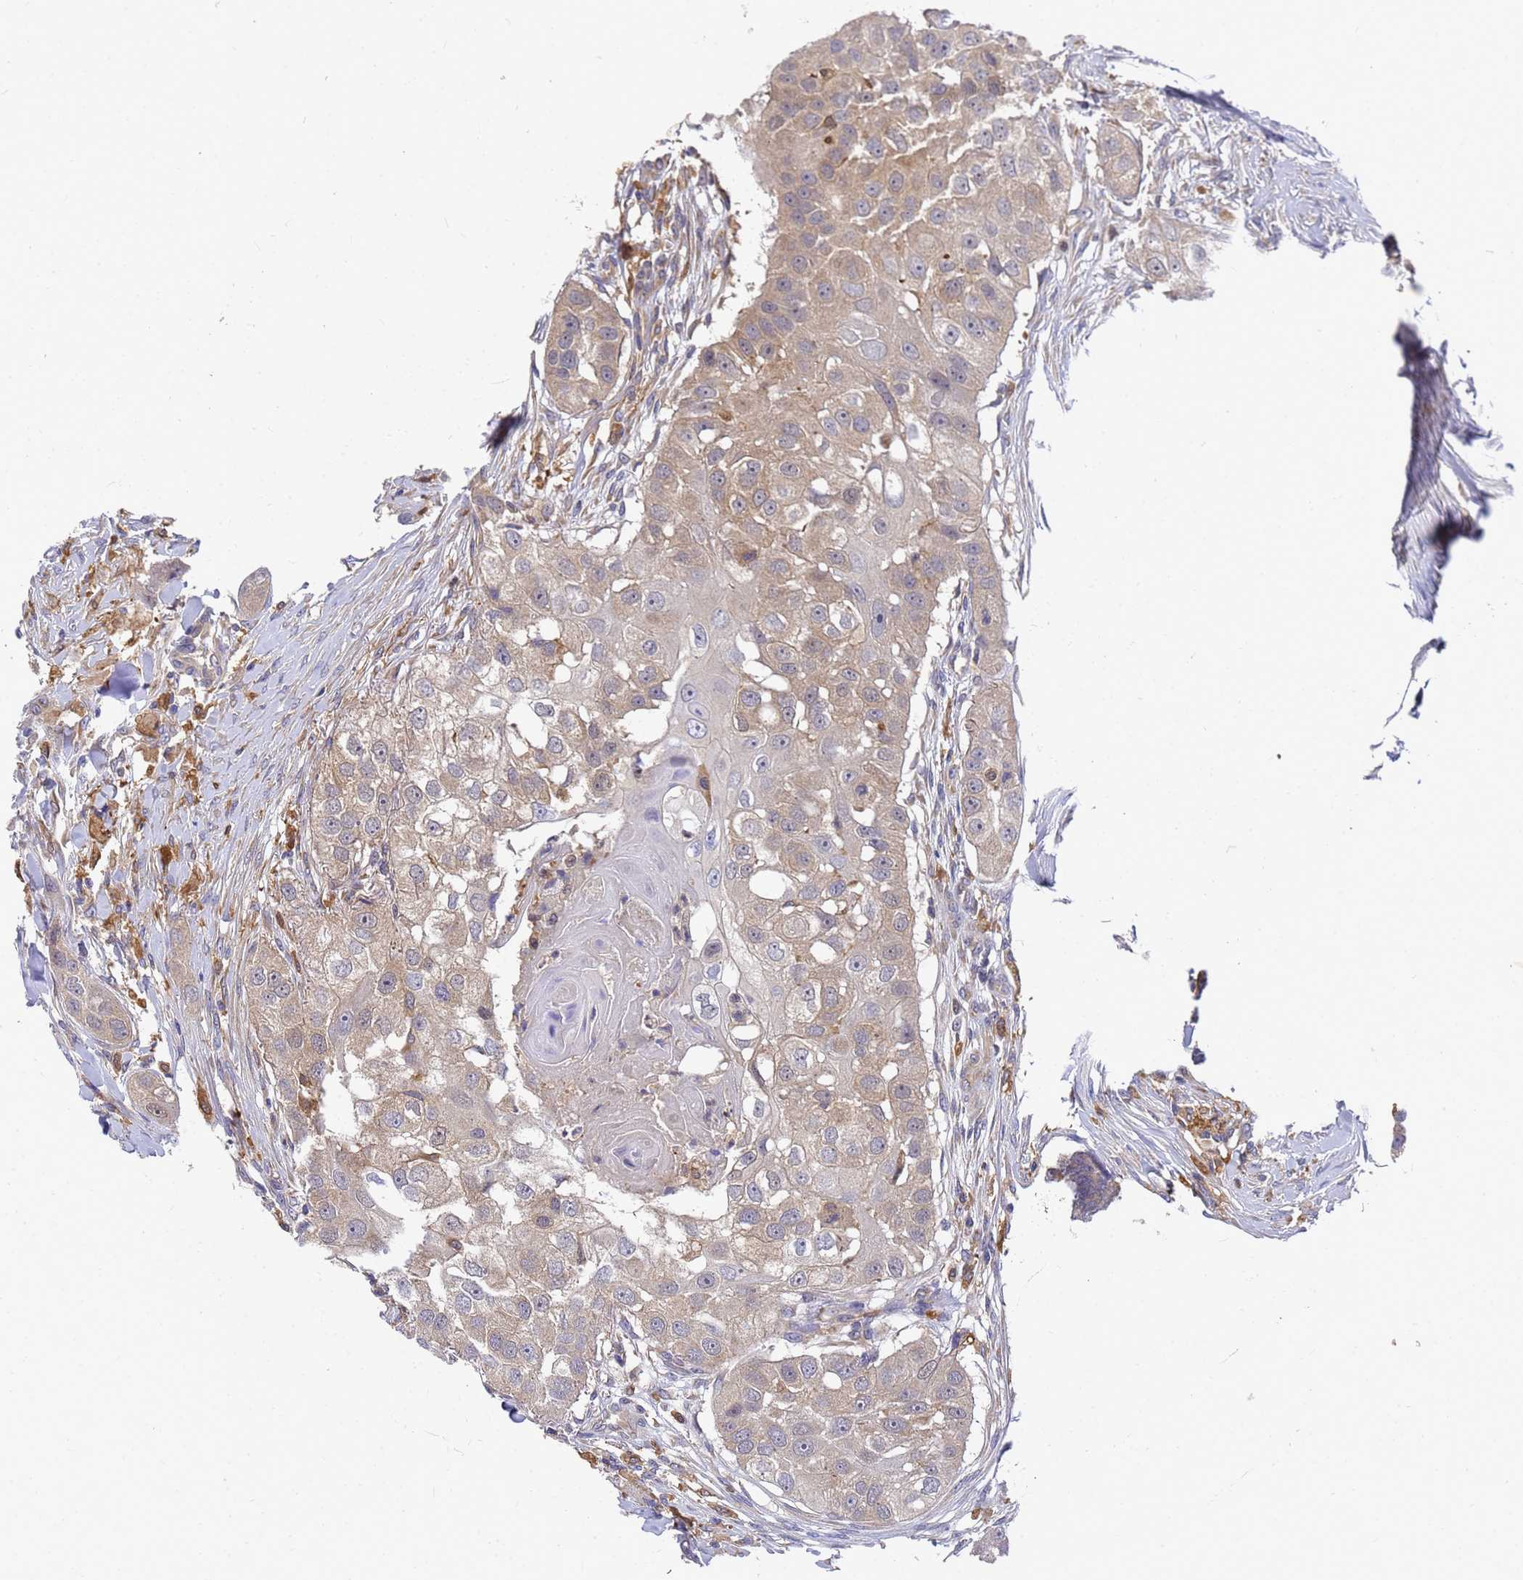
{"staining": {"intensity": "weak", "quantity": "25%-75%", "location": "cytoplasmic/membranous"}, "tissue": "head and neck cancer", "cell_type": "Tumor cells", "image_type": "cancer", "snomed": [{"axis": "morphology", "description": "Normal tissue, NOS"}, {"axis": "morphology", "description": "Squamous cell carcinoma, NOS"}, {"axis": "topography", "description": "Skeletal muscle"}, {"axis": "topography", "description": "Head-Neck"}], "caption": "Head and neck cancer (squamous cell carcinoma) was stained to show a protein in brown. There is low levels of weak cytoplasmic/membranous expression in about 25%-75% of tumor cells.", "gene": "SLC35E2B", "patient": {"sex": "male", "age": 51}}